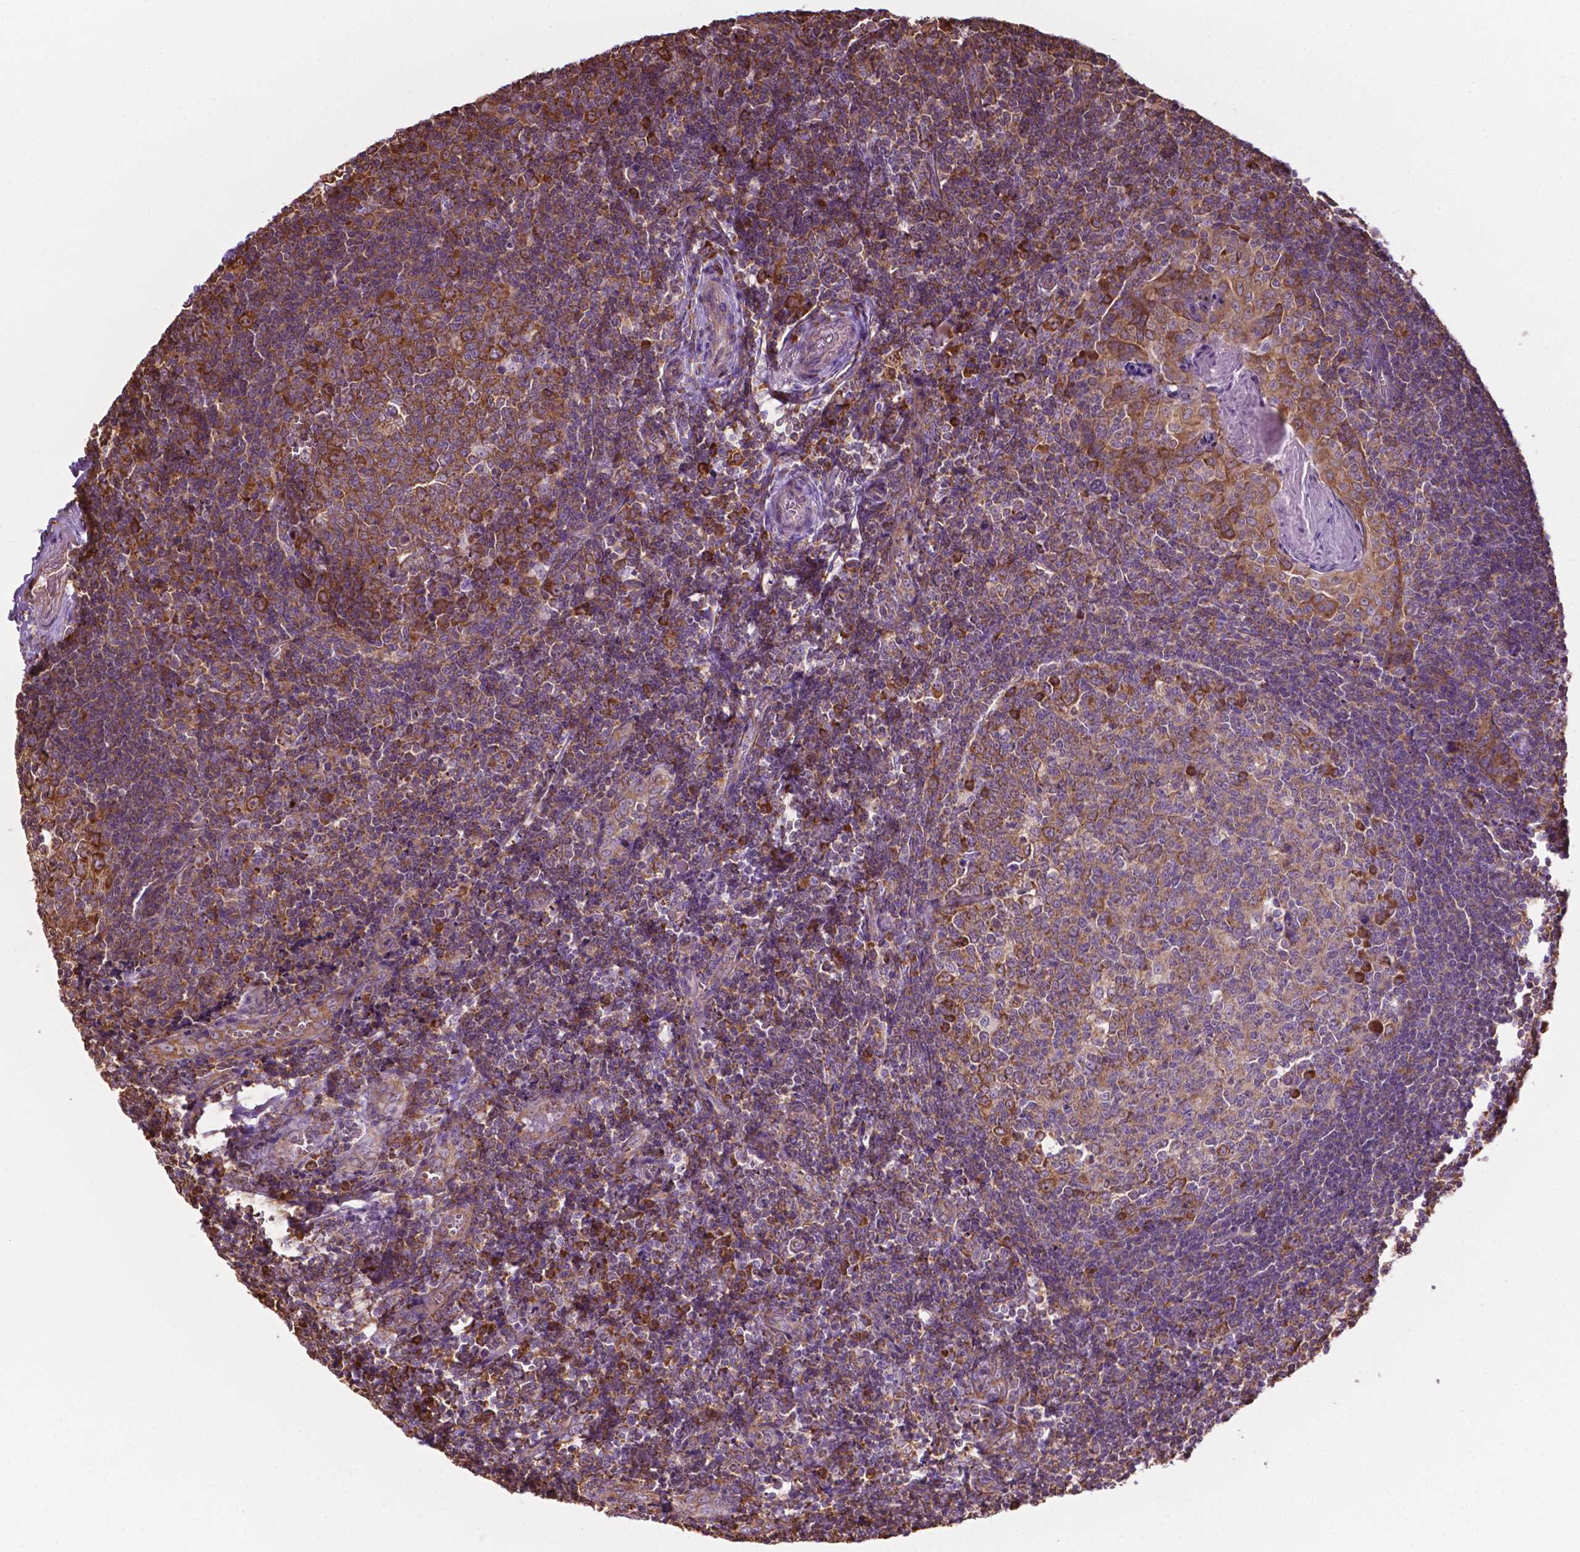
{"staining": {"intensity": "strong", "quantity": "25%-75%", "location": "cytoplasmic/membranous"}, "tissue": "tonsil", "cell_type": "Germinal center cells", "image_type": "normal", "snomed": [{"axis": "morphology", "description": "Normal tissue, NOS"}, {"axis": "morphology", "description": "Inflammation, NOS"}, {"axis": "topography", "description": "Tonsil"}], "caption": "This is a micrograph of IHC staining of benign tonsil, which shows strong expression in the cytoplasmic/membranous of germinal center cells.", "gene": "RPL29", "patient": {"sex": "female", "age": 31}}